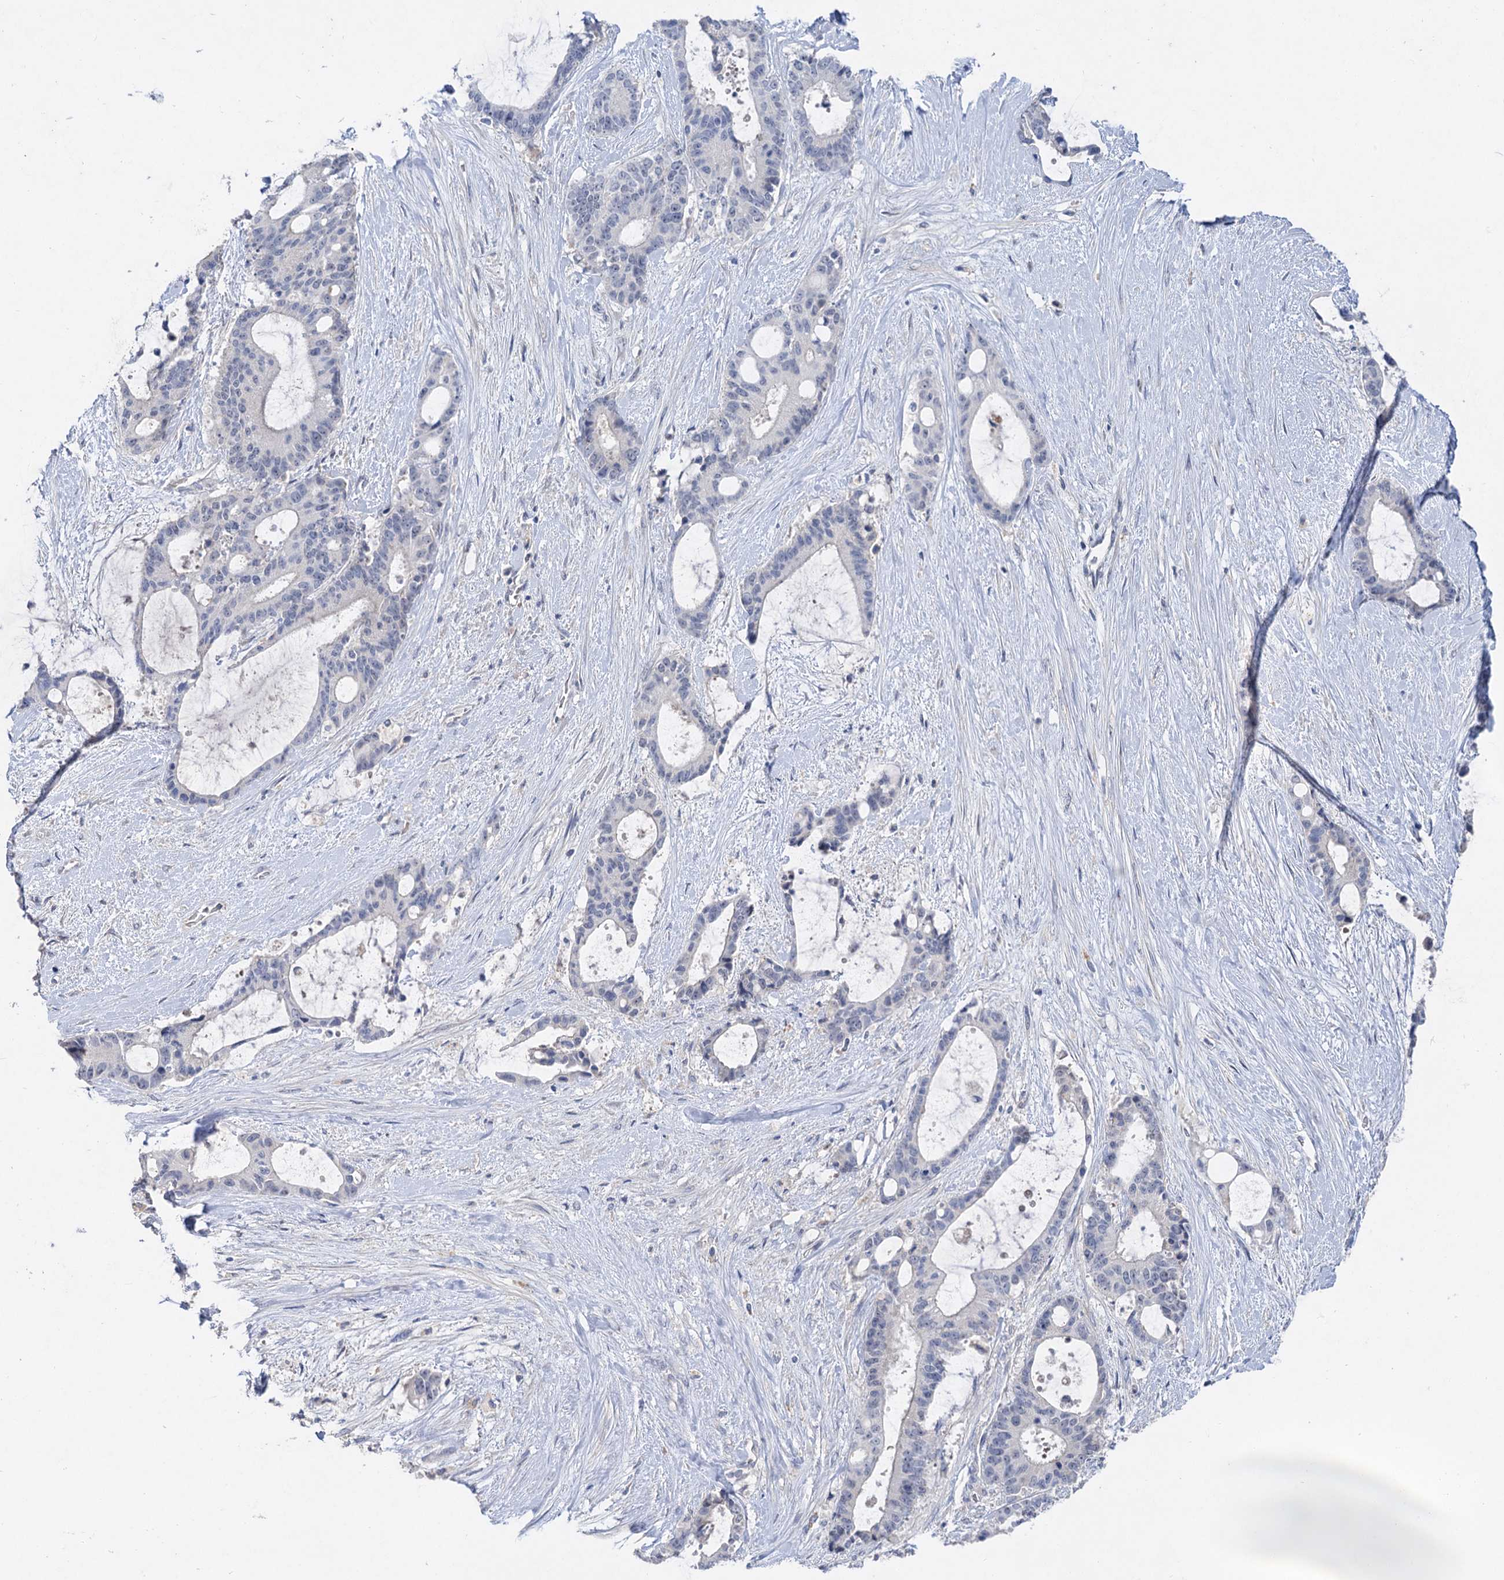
{"staining": {"intensity": "negative", "quantity": "none", "location": "none"}, "tissue": "liver cancer", "cell_type": "Tumor cells", "image_type": "cancer", "snomed": [{"axis": "morphology", "description": "Normal tissue, NOS"}, {"axis": "morphology", "description": "Cholangiocarcinoma"}, {"axis": "topography", "description": "Liver"}, {"axis": "topography", "description": "Peripheral nerve tissue"}], "caption": "Immunohistochemistry (IHC) photomicrograph of neoplastic tissue: human cholangiocarcinoma (liver) stained with DAB reveals no significant protein positivity in tumor cells.", "gene": "ATP4A", "patient": {"sex": "female", "age": 73}}